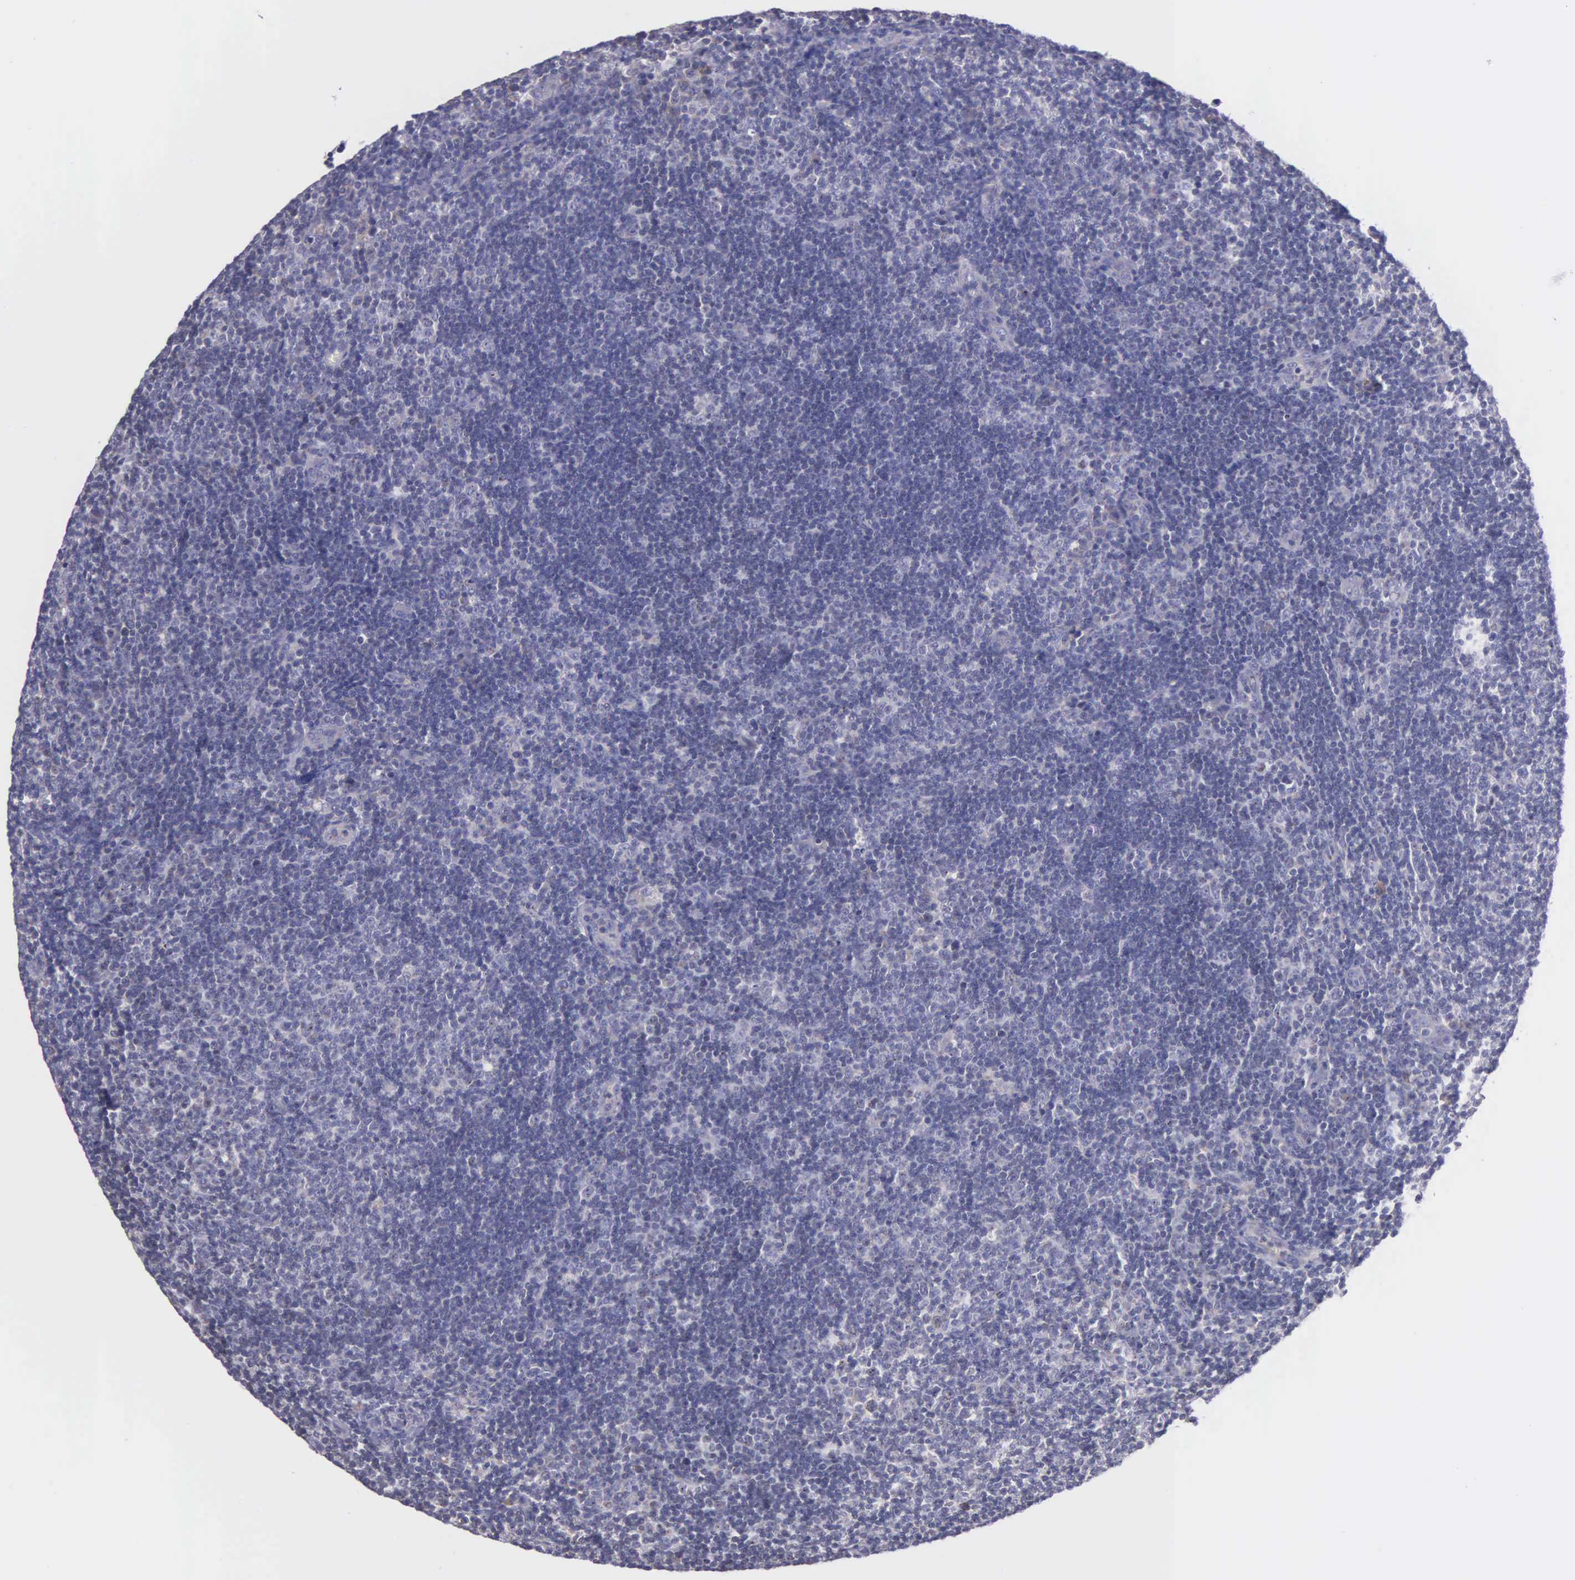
{"staining": {"intensity": "negative", "quantity": "none", "location": "none"}, "tissue": "lymphoma", "cell_type": "Tumor cells", "image_type": "cancer", "snomed": [{"axis": "morphology", "description": "Malignant lymphoma, non-Hodgkin's type, Low grade"}, {"axis": "topography", "description": "Lymph node"}], "caption": "This is an IHC histopathology image of human malignant lymphoma, non-Hodgkin's type (low-grade). There is no staining in tumor cells.", "gene": "MIA2", "patient": {"sex": "male", "age": 49}}